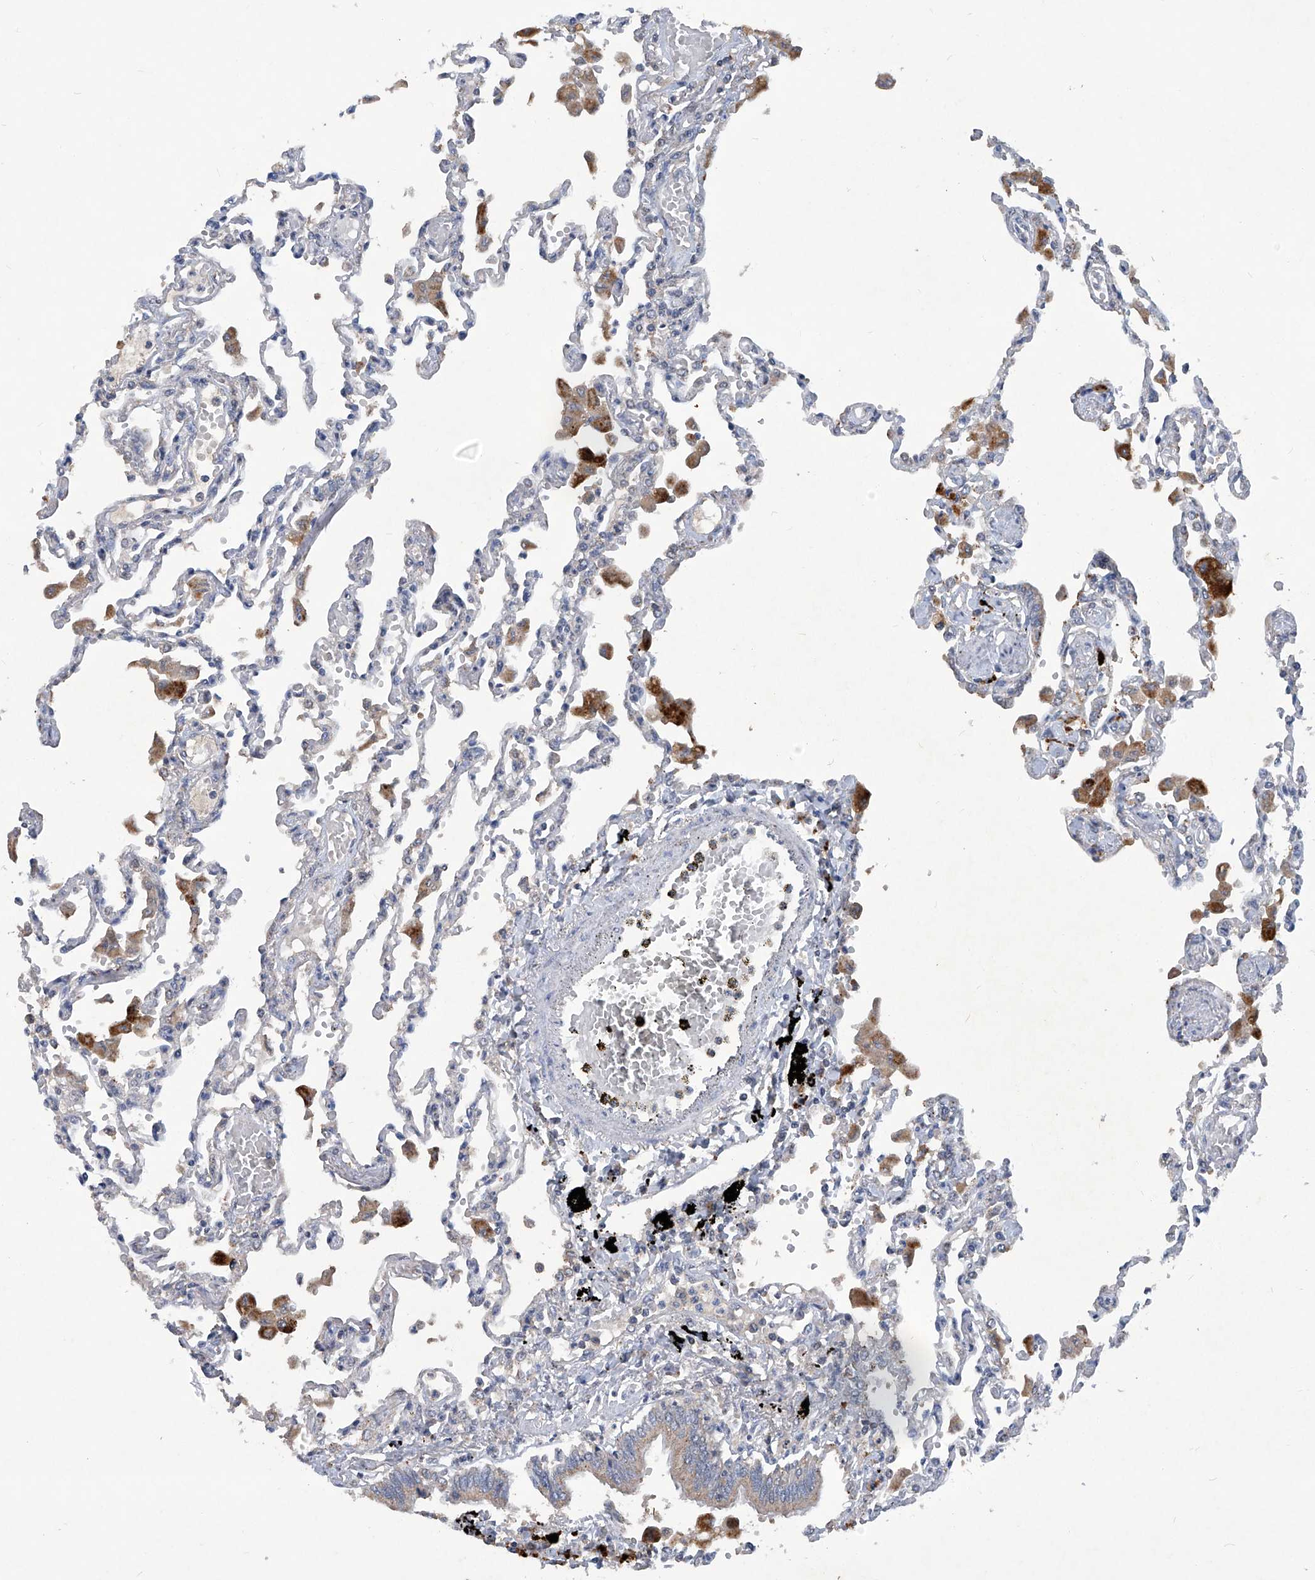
{"staining": {"intensity": "negative", "quantity": "none", "location": "none"}, "tissue": "lung", "cell_type": "Alveolar cells", "image_type": "normal", "snomed": [{"axis": "morphology", "description": "Normal tissue, NOS"}, {"axis": "topography", "description": "Bronchus"}, {"axis": "topography", "description": "Lung"}], "caption": "High power microscopy photomicrograph of an immunohistochemistry histopathology image of unremarkable lung, revealing no significant expression in alveolar cells.", "gene": "PCSK5", "patient": {"sex": "female", "age": 49}}